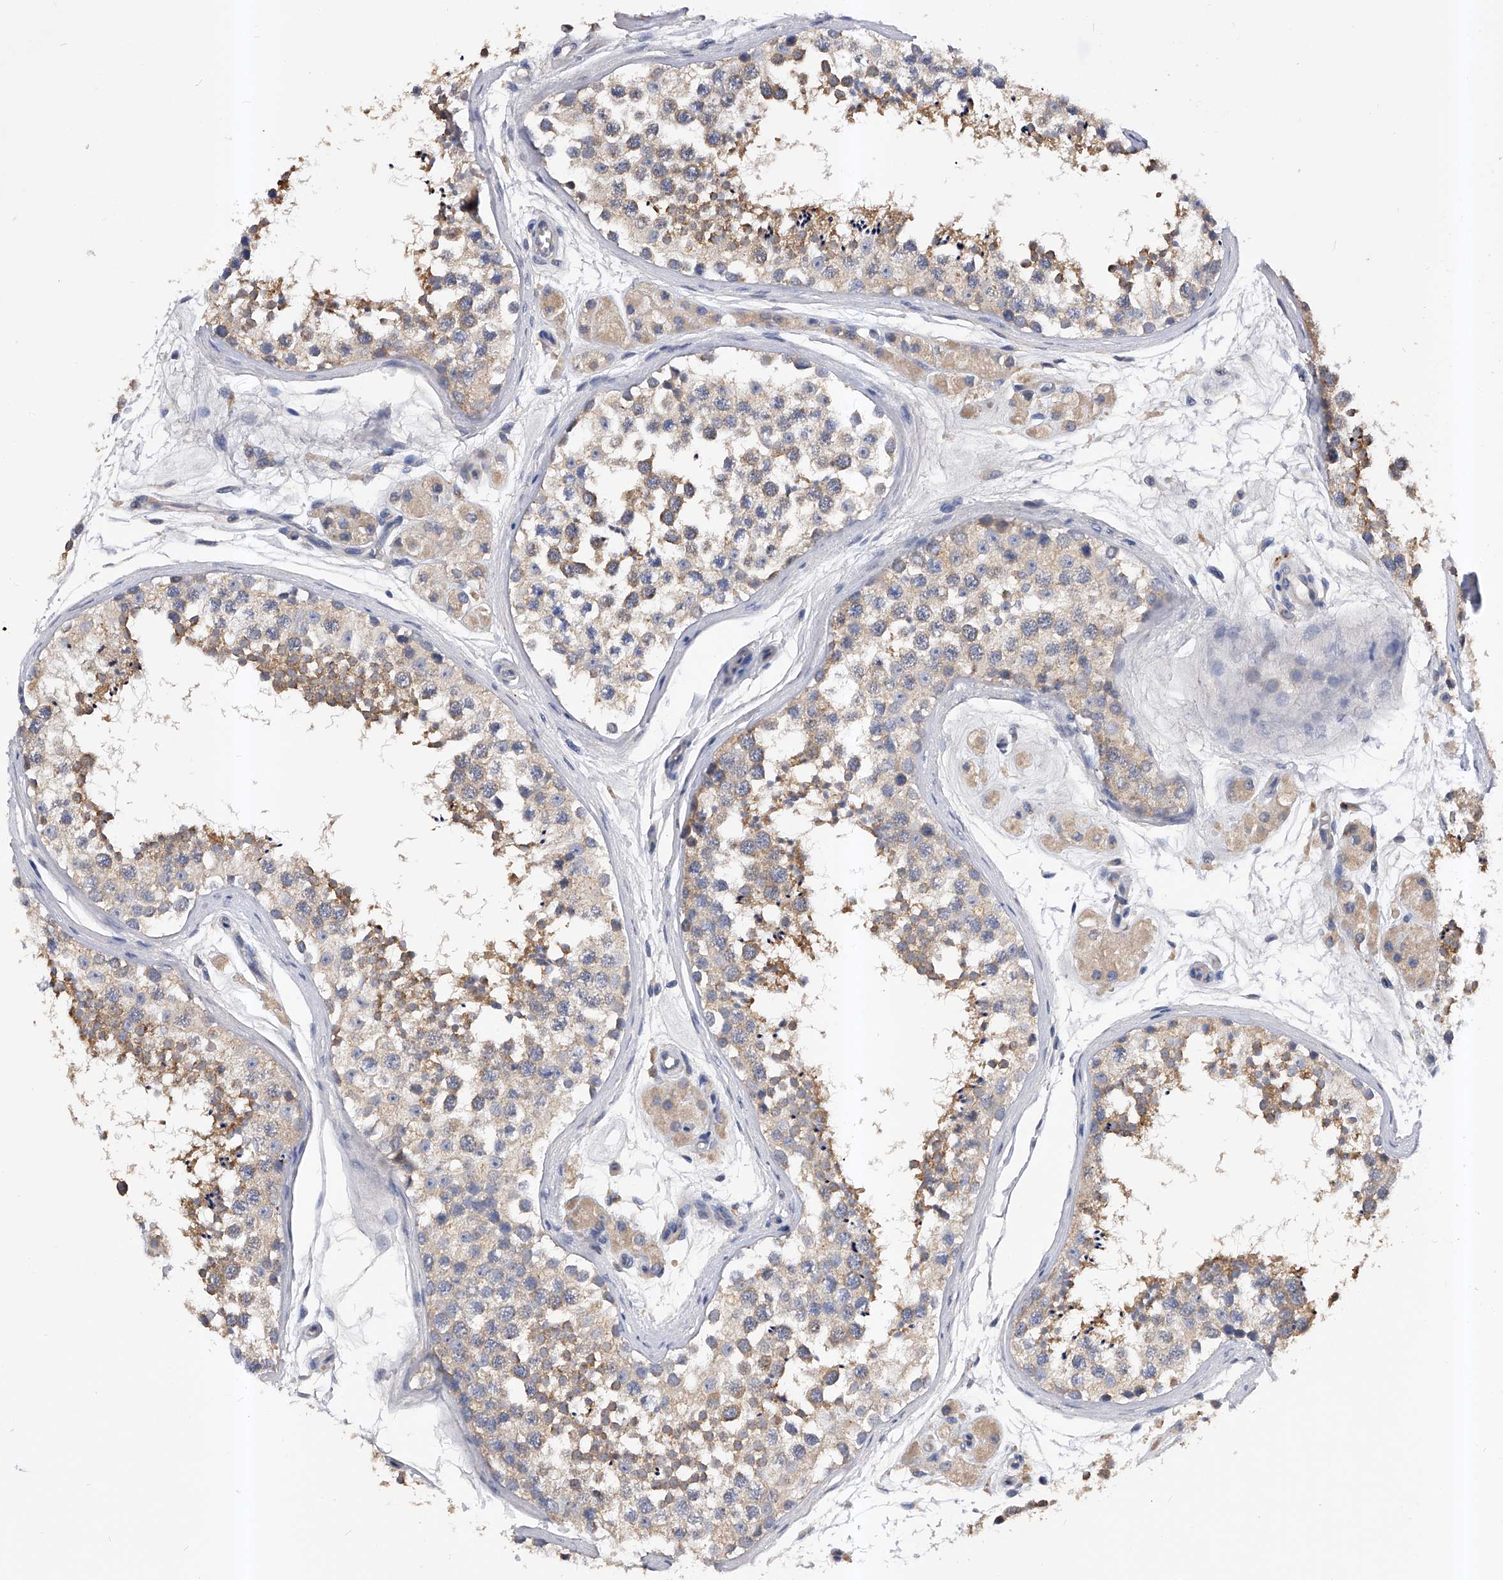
{"staining": {"intensity": "moderate", "quantity": "<25%", "location": "cytoplasmic/membranous"}, "tissue": "testis", "cell_type": "Cells in seminiferous ducts", "image_type": "normal", "snomed": [{"axis": "morphology", "description": "Normal tissue, NOS"}, {"axis": "topography", "description": "Testis"}], "caption": "Protein staining shows moderate cytoplasmic/membranous positivity in approximately <25% of cells in seminiferous ducts in benign testis.", "gene": "ARL4C", "patient": {"sex": "male", "age": 56}}